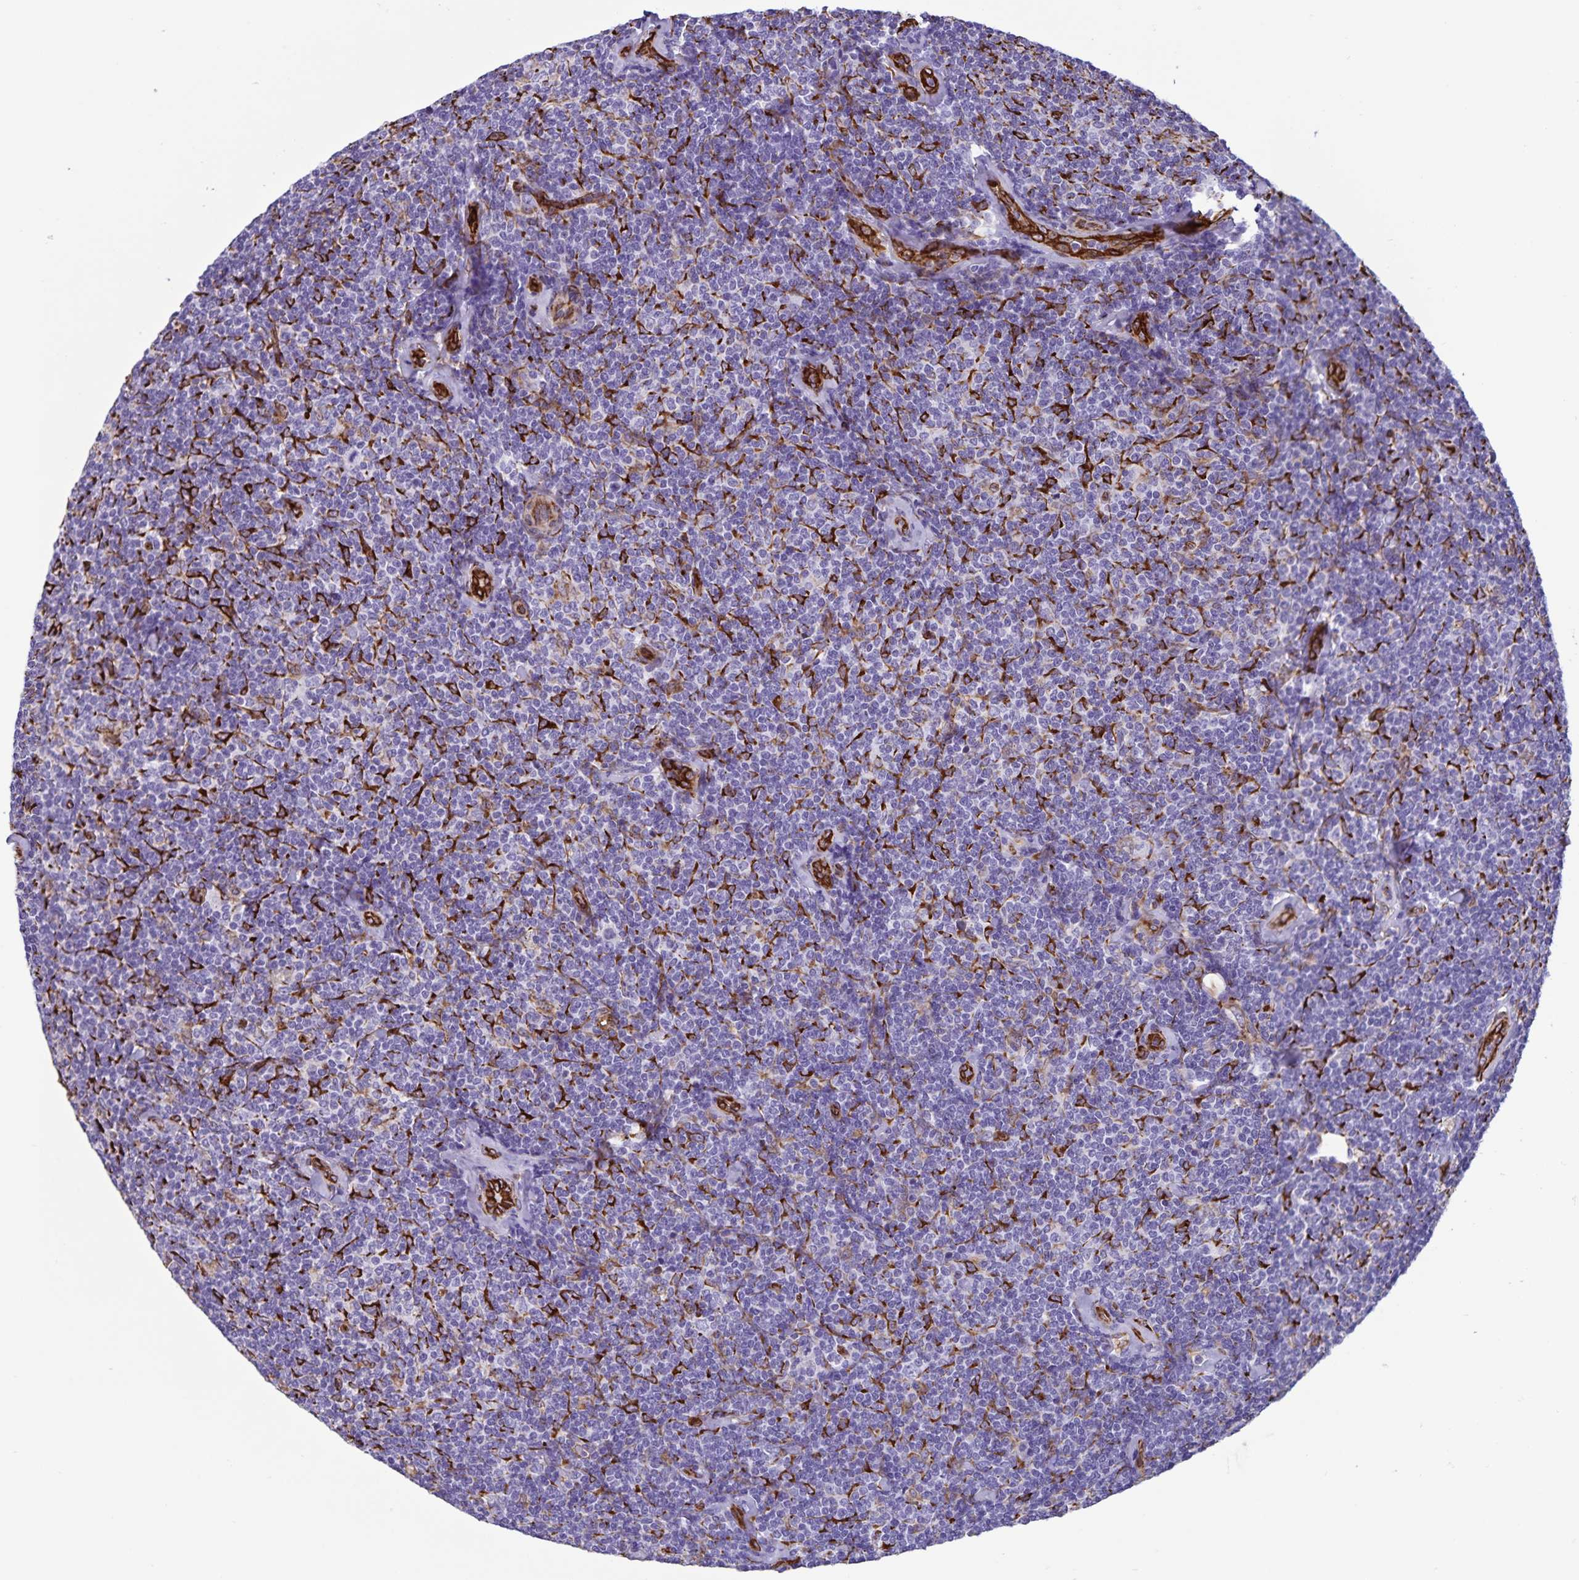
{"staining": {"intensity": "negative", "quantity": "none", "location": "none"}, "tissue": "lymphoma", "cell_type": "Tumor cells", "image_type": "cancer", "snomed": [{"axis": "morphology", "description": "Malignant lymphoma, non-Hodgkin's type, Low grade"}, {"axis": "topography", "description": "Lymph node"}], "caption": "A photomicrograph of human lymphoma is negative for staining in tumor cells.", "gene": "RCN1", "patient": {"sex": "female", "age": 56}}